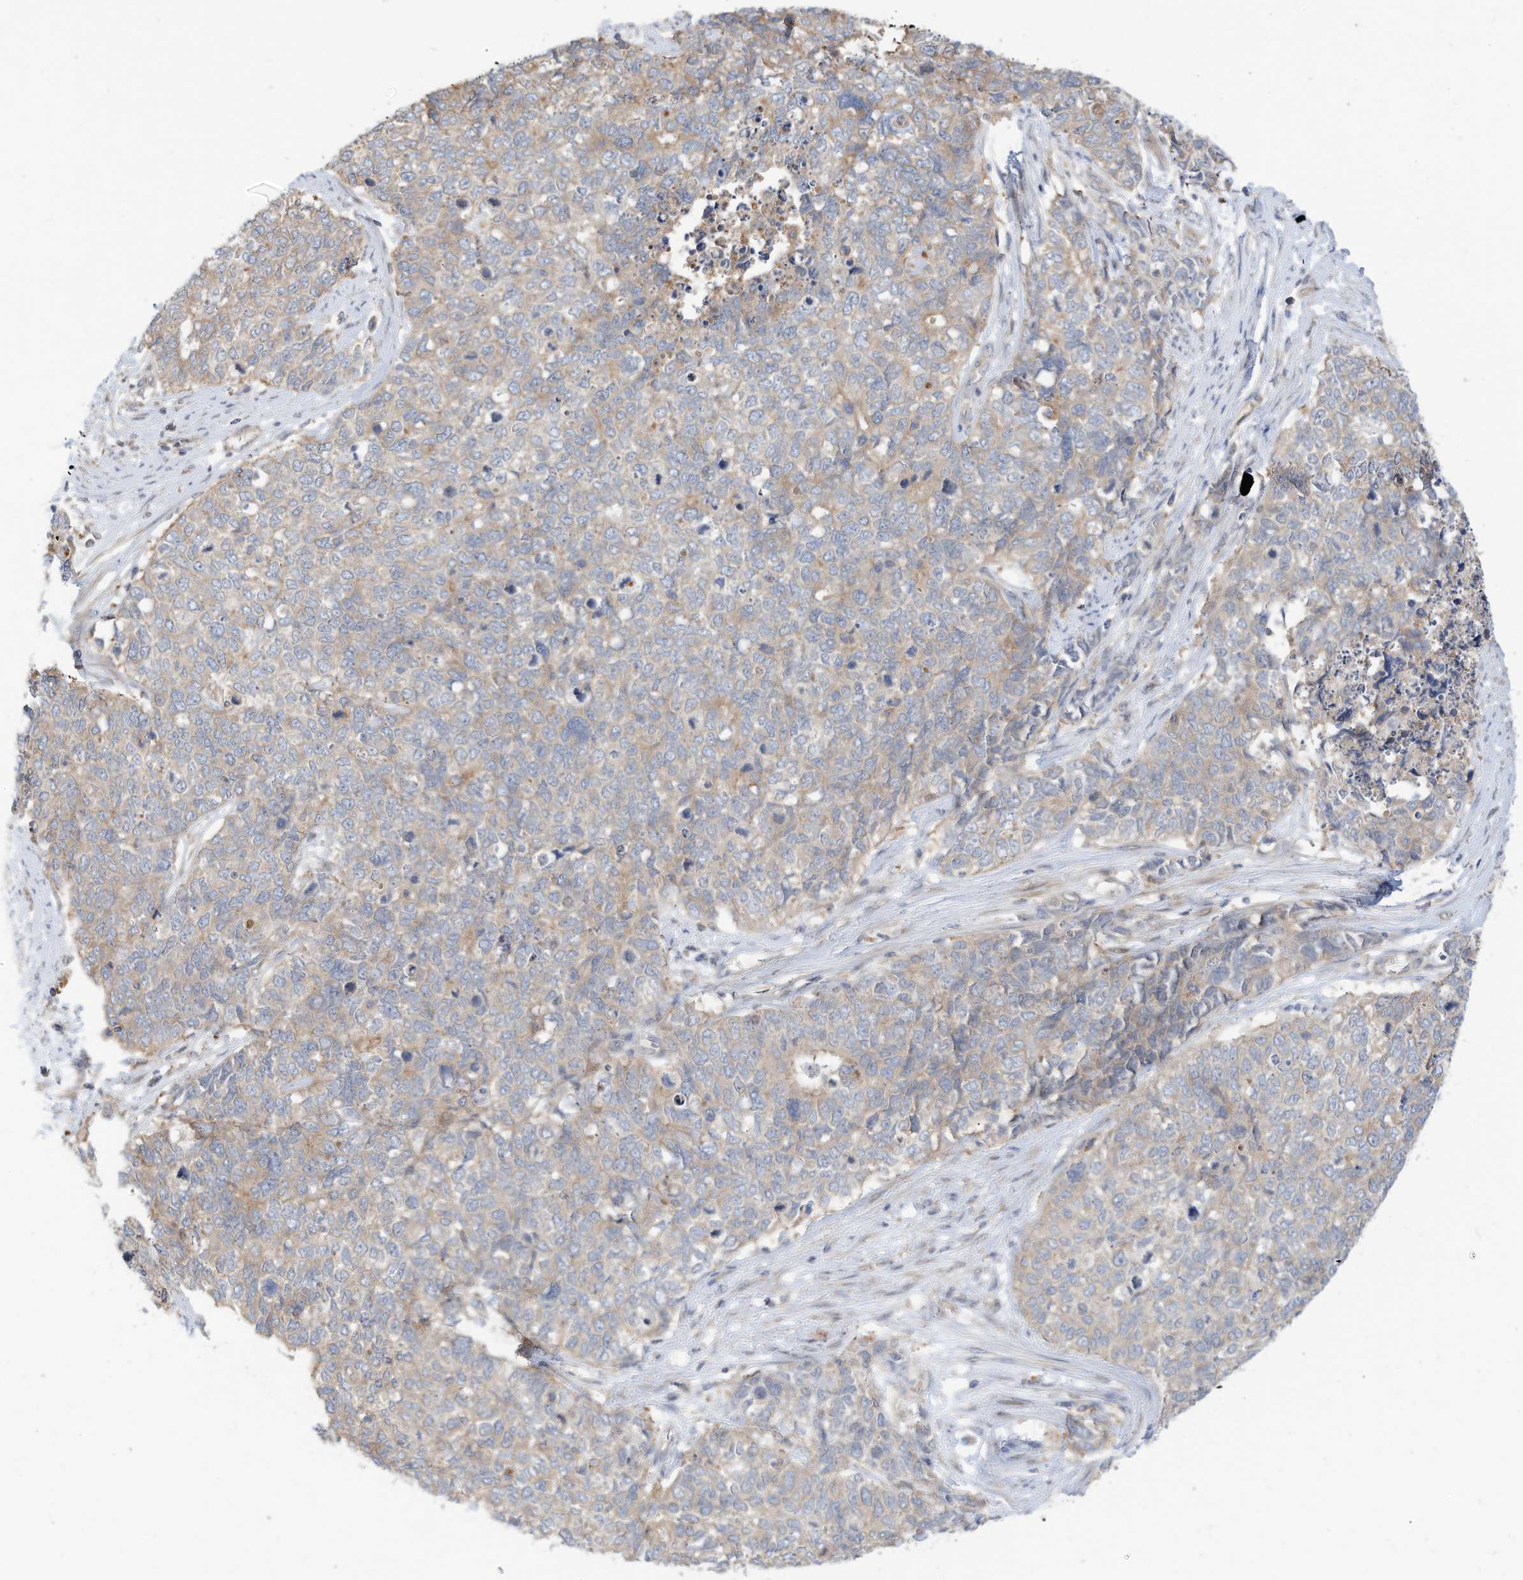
{"staining": {"intensity": "weak", "quantity": "<25%", "location": "cytoplasmic/membranous"}, "tissue": "cervical cancer", "cell_type": "Tumor cells", "image_type": "cancer", "snomed": [{"axis": "morphology", "description": "Squamous cell carcinoma, NOS"}, {"axis": "topography", "description": "Cervix"}], "caption": "This is an immunohistochemistry (IHC) micrograph of human cervical cancer (squamous cell carcinoma). There is no positivity in tumor cells.", "gene": "OFD1", "patient": {"sex": "female", "age": 63}}